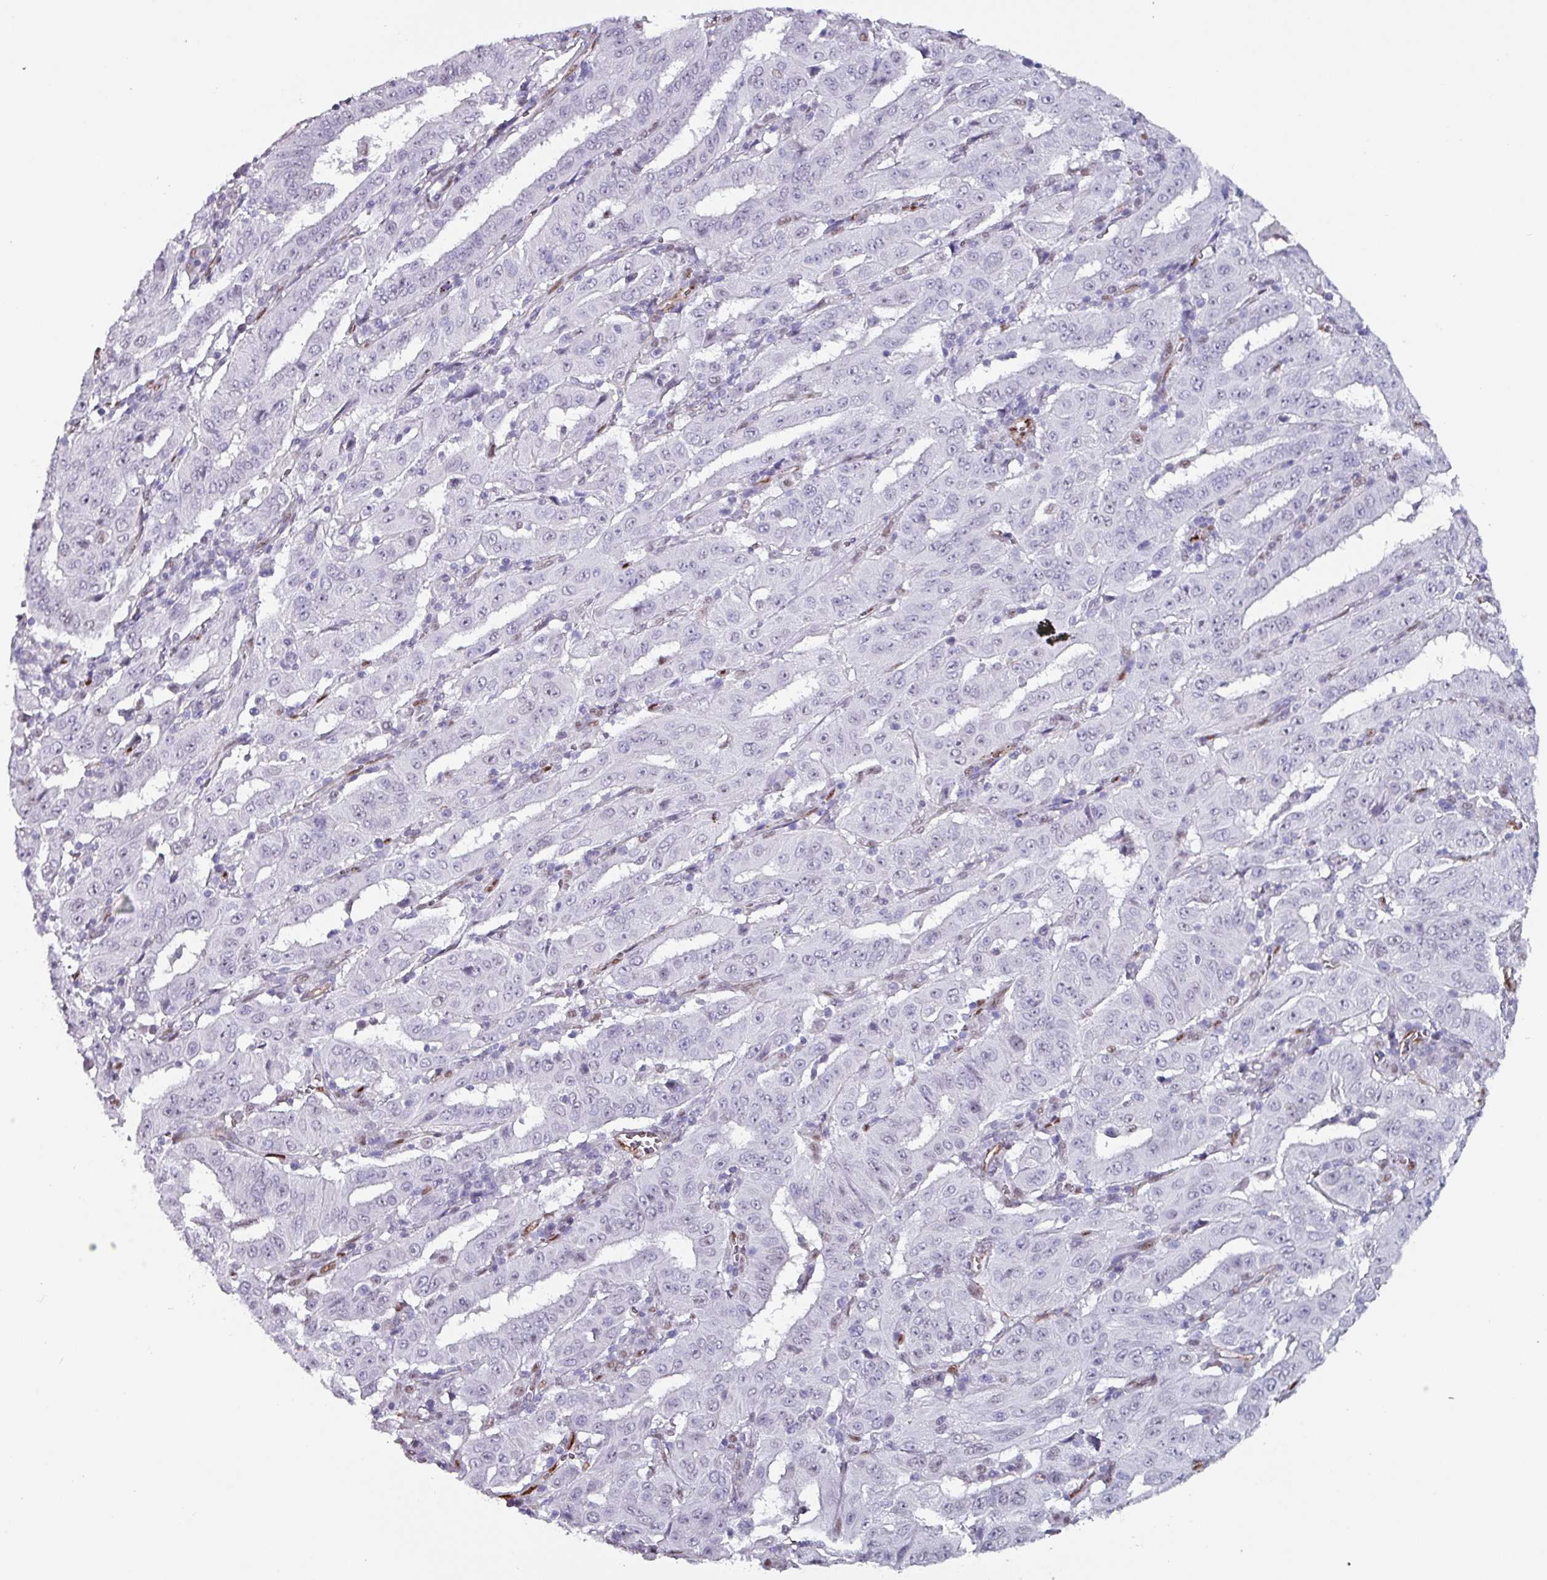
{"staining": {"intensity": "weak", "quantity": "<25%", "location": "nuclear"}, "tissue": "pancreatic cancer", "cell_type": "Tumor cells", "image_type": "cancer", "snomed": [{"axis": "morphology", "description": "Adenocarcinoma, NOS"}, {"axis": "topography", "description": "Pancreas"}], "caption": "IHC of pancreatic cancer (adenocarcinoma) reveals no expression in tumor cells. (Brightfield microscopy of DAB immunohistochemistry at high magnification).", "gene": "ZNF816-ZNF321P", "patient": {"sex": "male", "age": 63}}